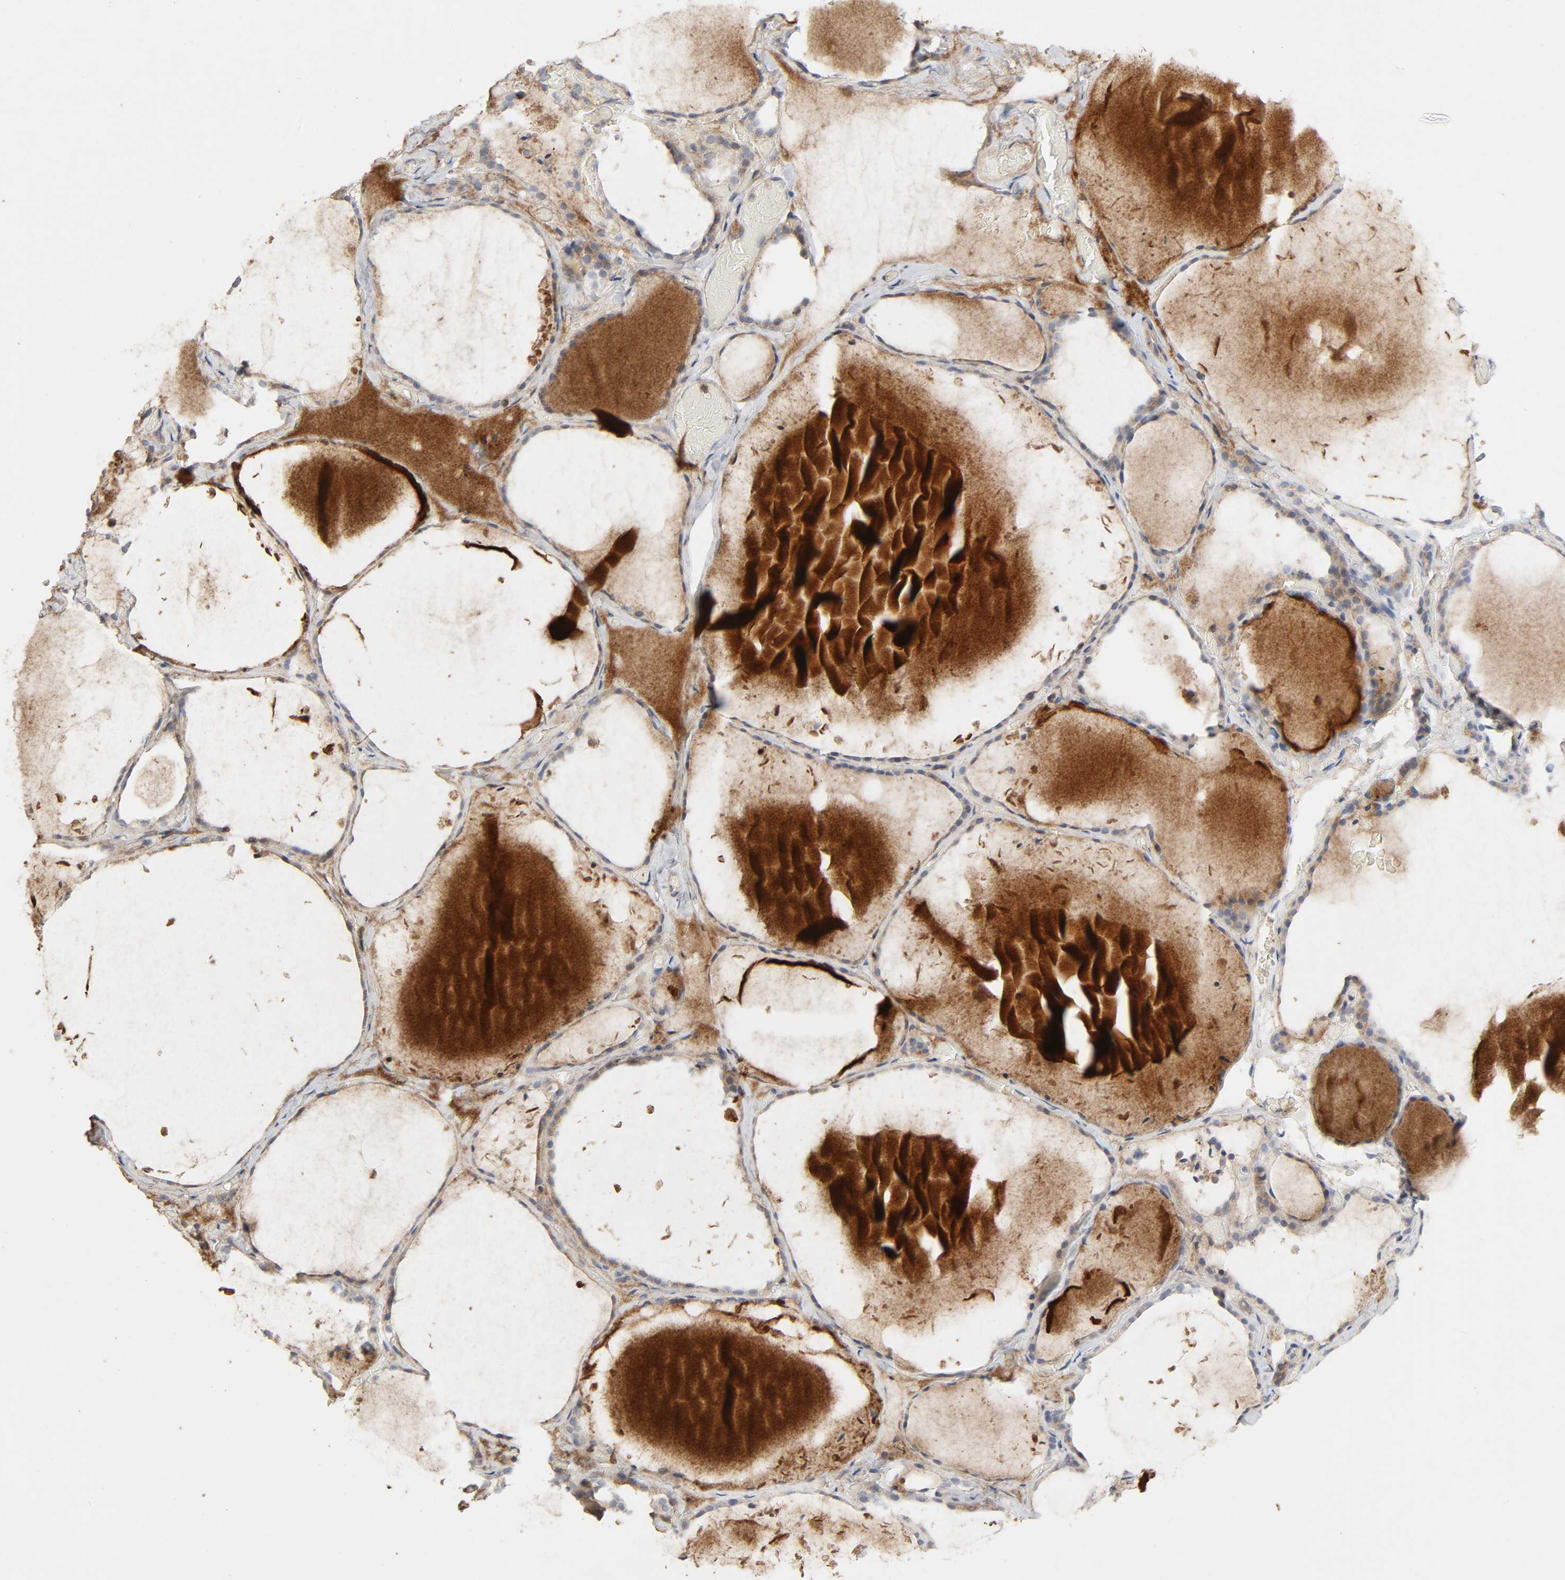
{"staining": {"intensity": "moderate", "quantity": ">75%", "location": "cytoplasmic/membranous"}, "tissue": "thyroid gland", "cell_type": "Glandular cells", "image_type": "normal", "snomed": [{"axis": "morphology", "description": "Normal tissue, NOS"}, {"axis": "topography", "description": "Thyroid gland"}], "caption": "Normal thyroid gland shows moderate cytoplasmic/membranous staining in approximately >75% of glandular cells.", "gene": "CDK6", "patient": {"sex": "female", "age": 22}}